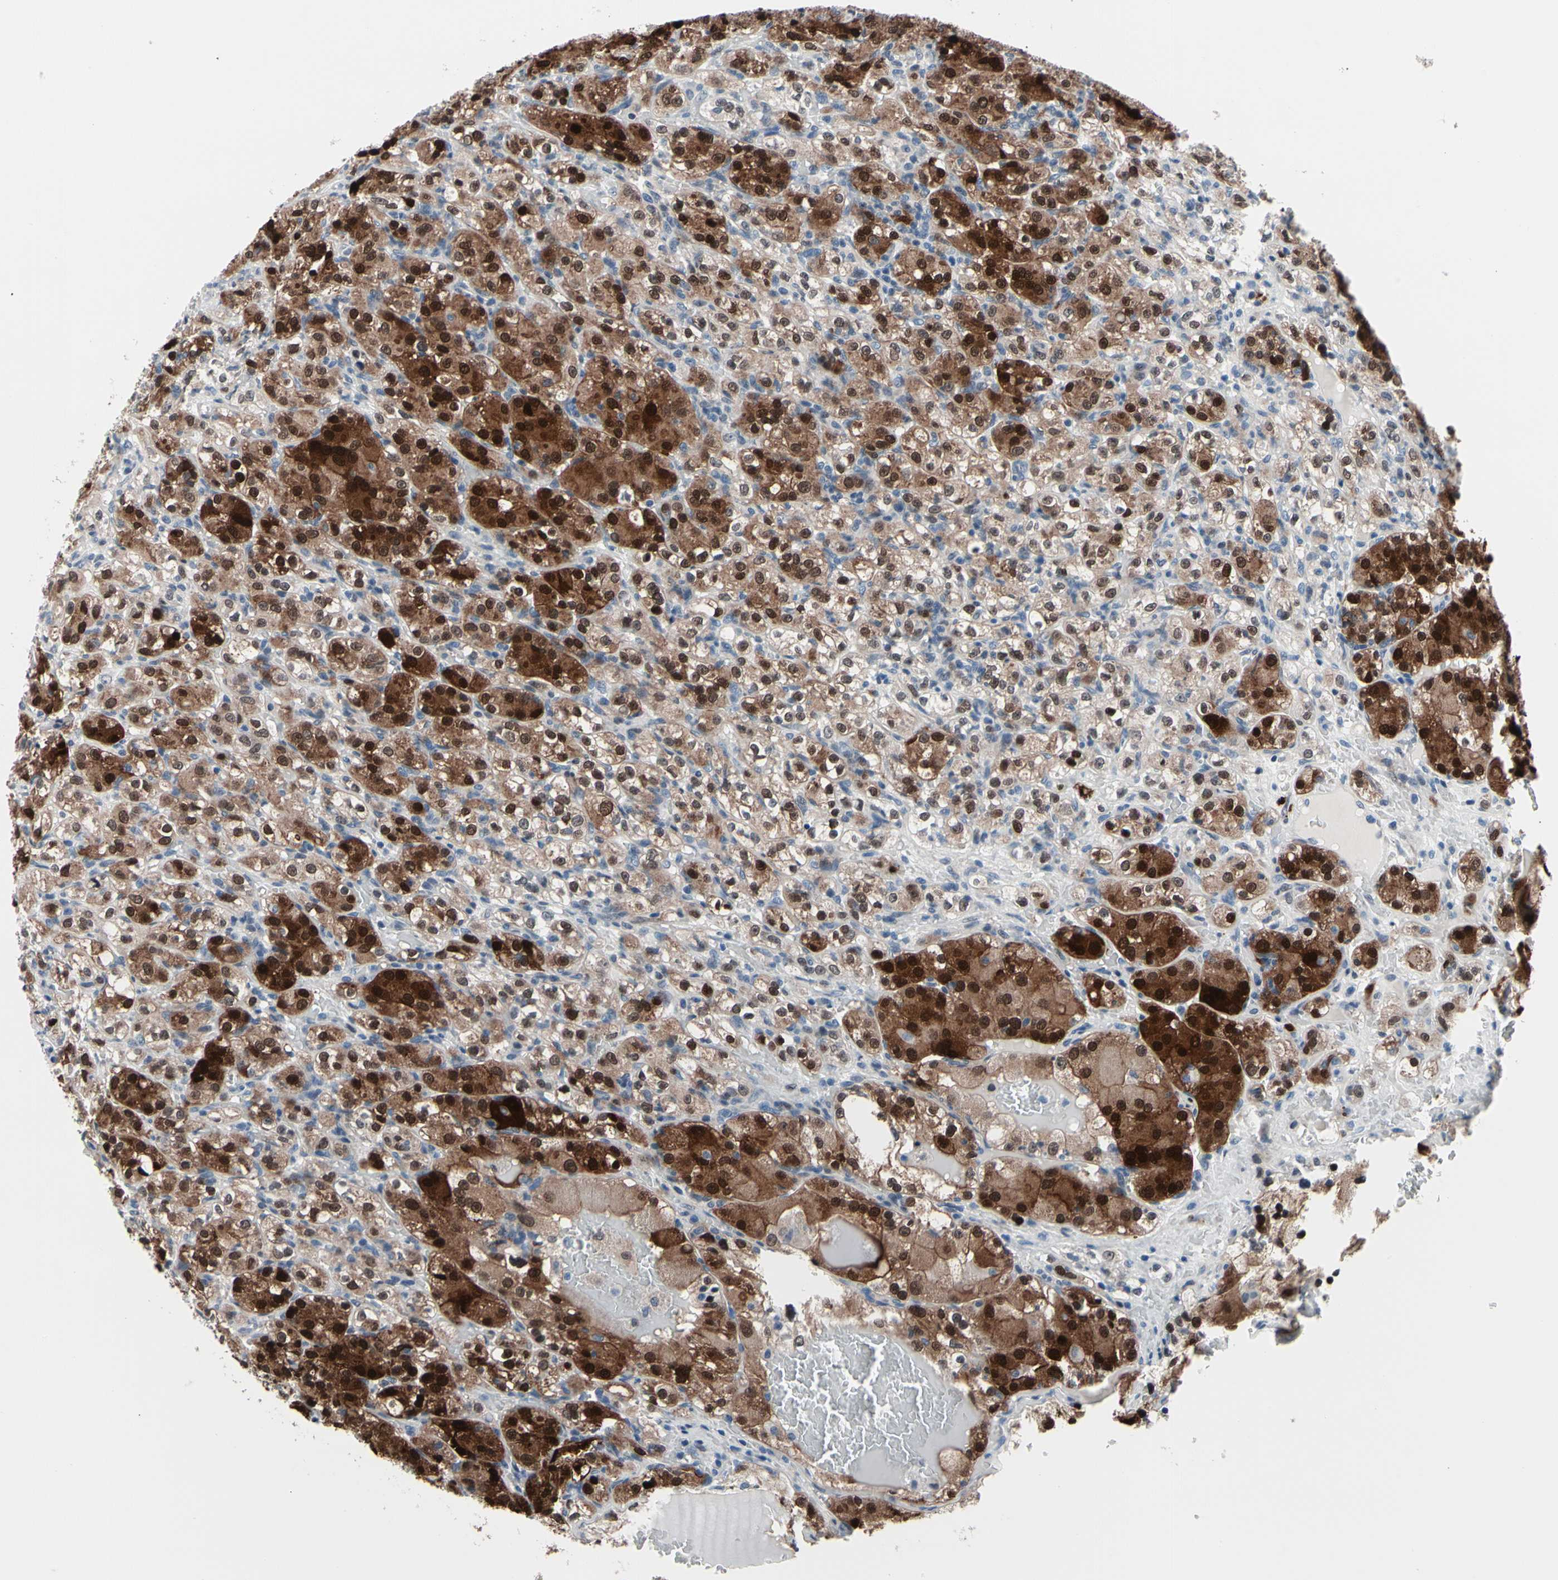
{"staining": {"intensity": "strong", "quantity": ">75%", "location": "cytoplasmic/membranous,nuclear"}, "tissue": "renal cancer", "cell_type": "Tumor cells", "image_type": "cancer", "snomed": [{"axis": "morphology", "description": "Normal tissue, NOS"}, {"axis": "morphology", "description": "Adenocarcinoma, NOS"}, {"axis": "topography", "description": "Kidney"}], "caption": "The histopathology image displays a brown stain indicating the presence of a protein in the cytoplasmic/membranous and nuclear of tumor cells in adenocarcinoma (renal).", "gene": "TXN", "patient": {"sex": "male", "age": 61}}